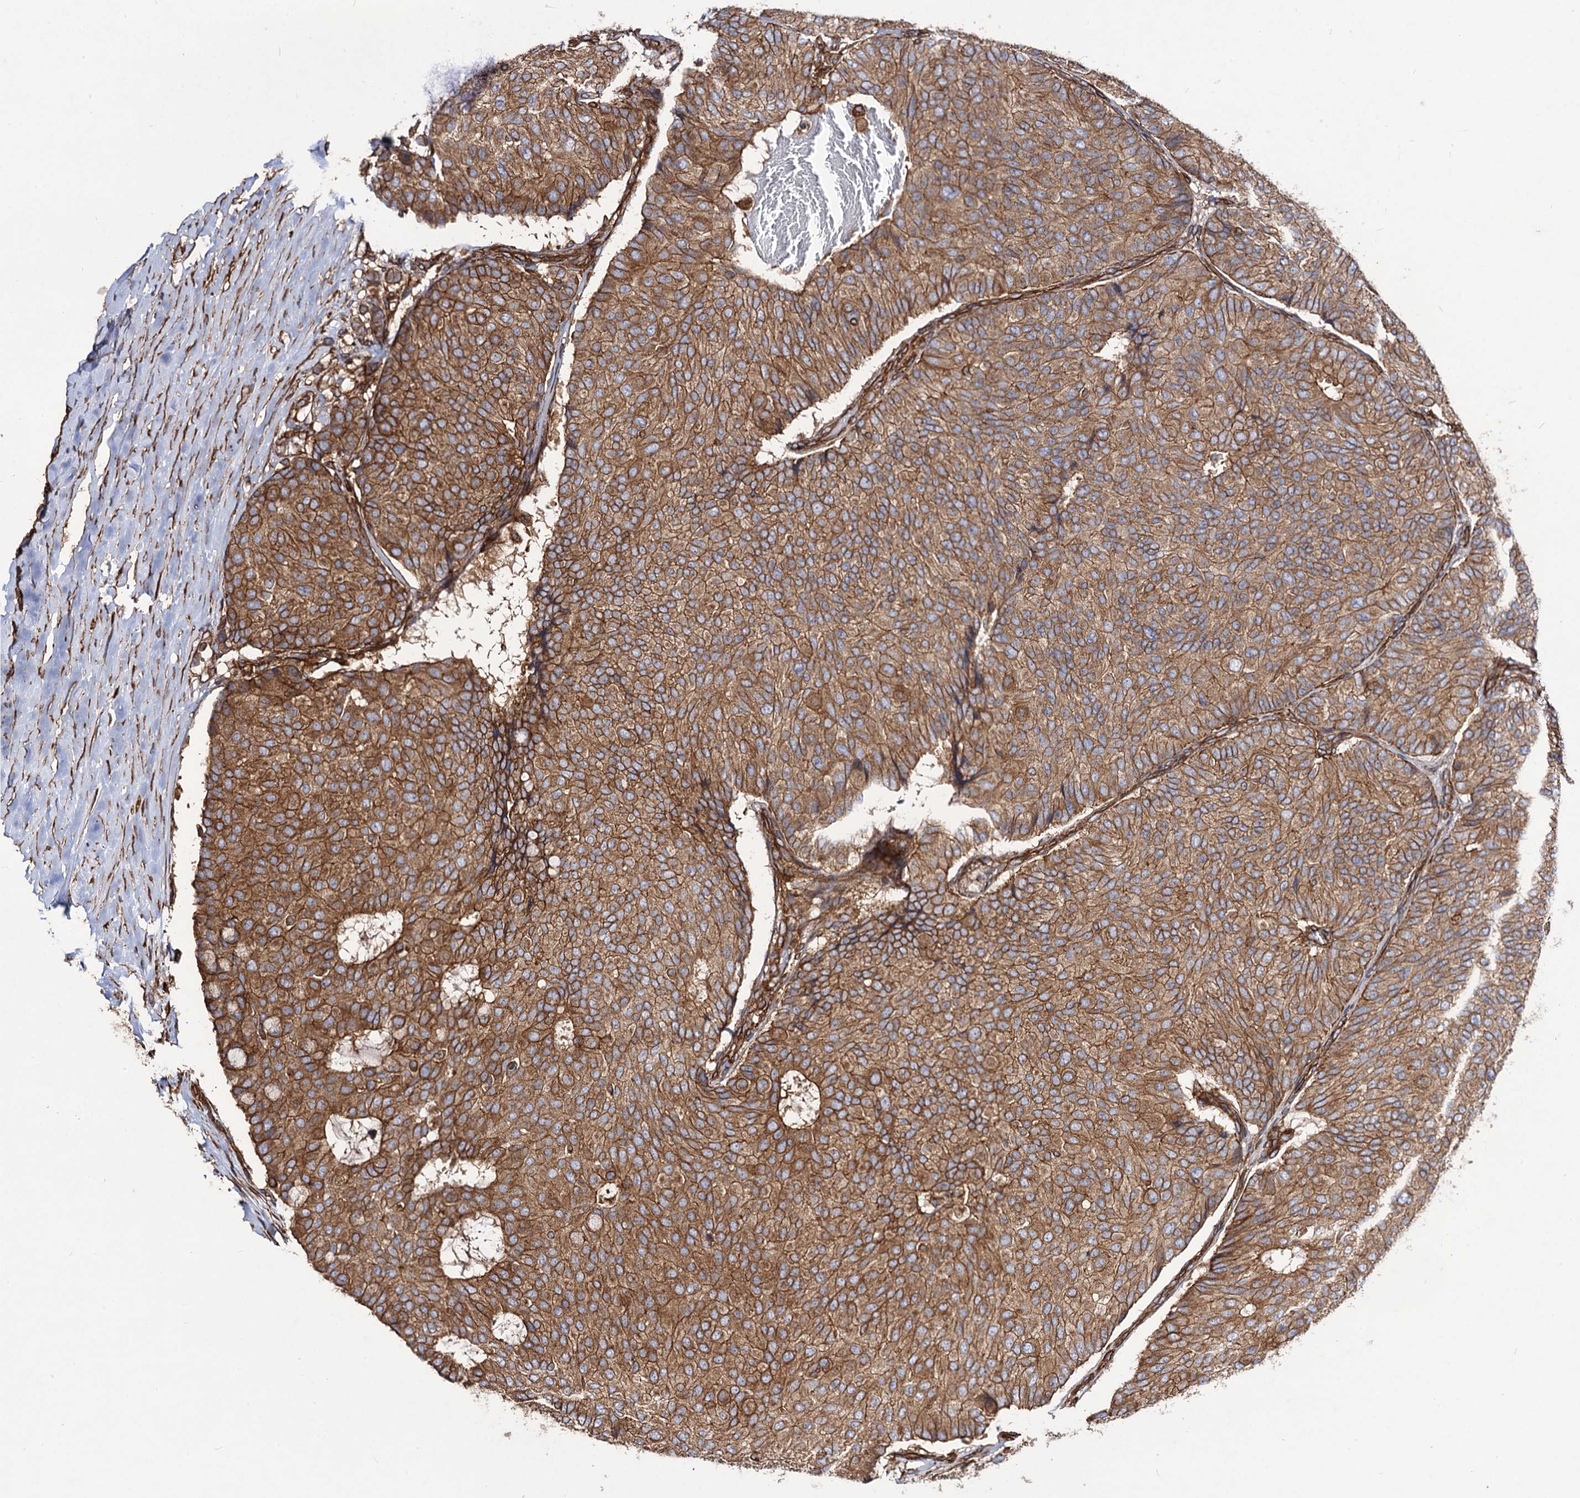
{"staining": {"intensity": "strong", "quantity": ">75%", "location": "cytoplasmic/membranous"}, "tissue": "breast cancer", "cell_type": "Tumor cells", "image_type": "cancer", "snomed": [{"axis": "morphology", "description": "Duct carcinoma"}, {"axis": "topography", "description": "Breast"}], "caption": "Strong cytoplasmic/membranous protein staining is appreciated in about >75% of tumor cells in invasive ductal carcinoma (breast).", "gene": "CIP2A", "patient": {"sex": "female", "age": 75}}